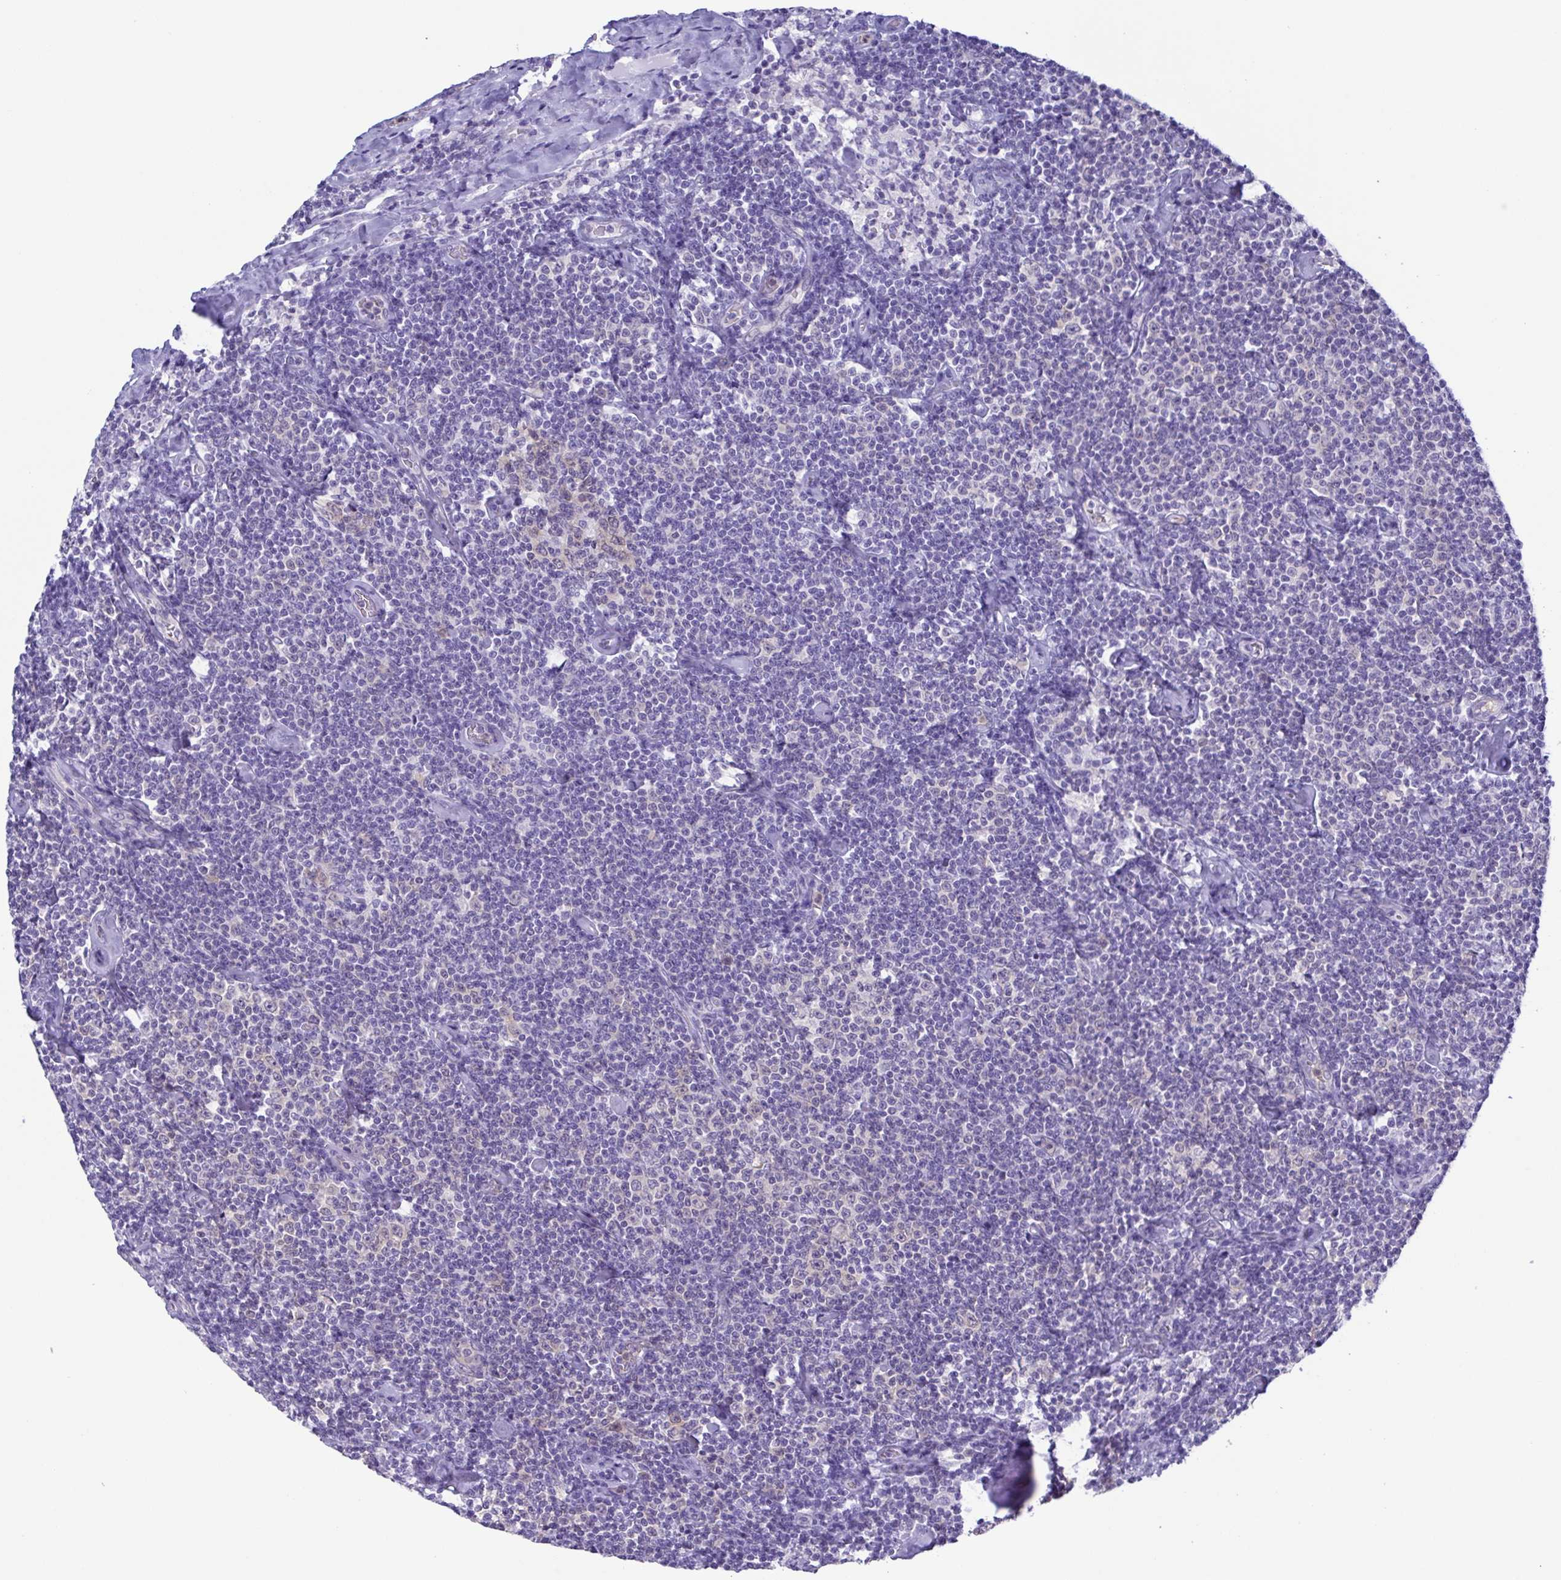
{"staining": {"intensity": "negative", "quantity": "none", "location": "none"}, "tissue": "lymphoma", "cell_type": "Tumor cells", "image_type": "cancer", "snomed": [{"axis": "morphology", "description": "Malignant lymphoma, non-Hodgkin's type, Low grade"}, {"axis": "topography", "description": "Lymph node"}], "caption": "A histopathology image of human malignant lymphoma, non-Hodgkin's type (low-grade) is negative for staining in tumor cells. (DAB immunohistochemistry visualized using brightfield microscopy, high magnification).", "gene": "LDHC", "patient": {"sex": "male", "age": 81}}